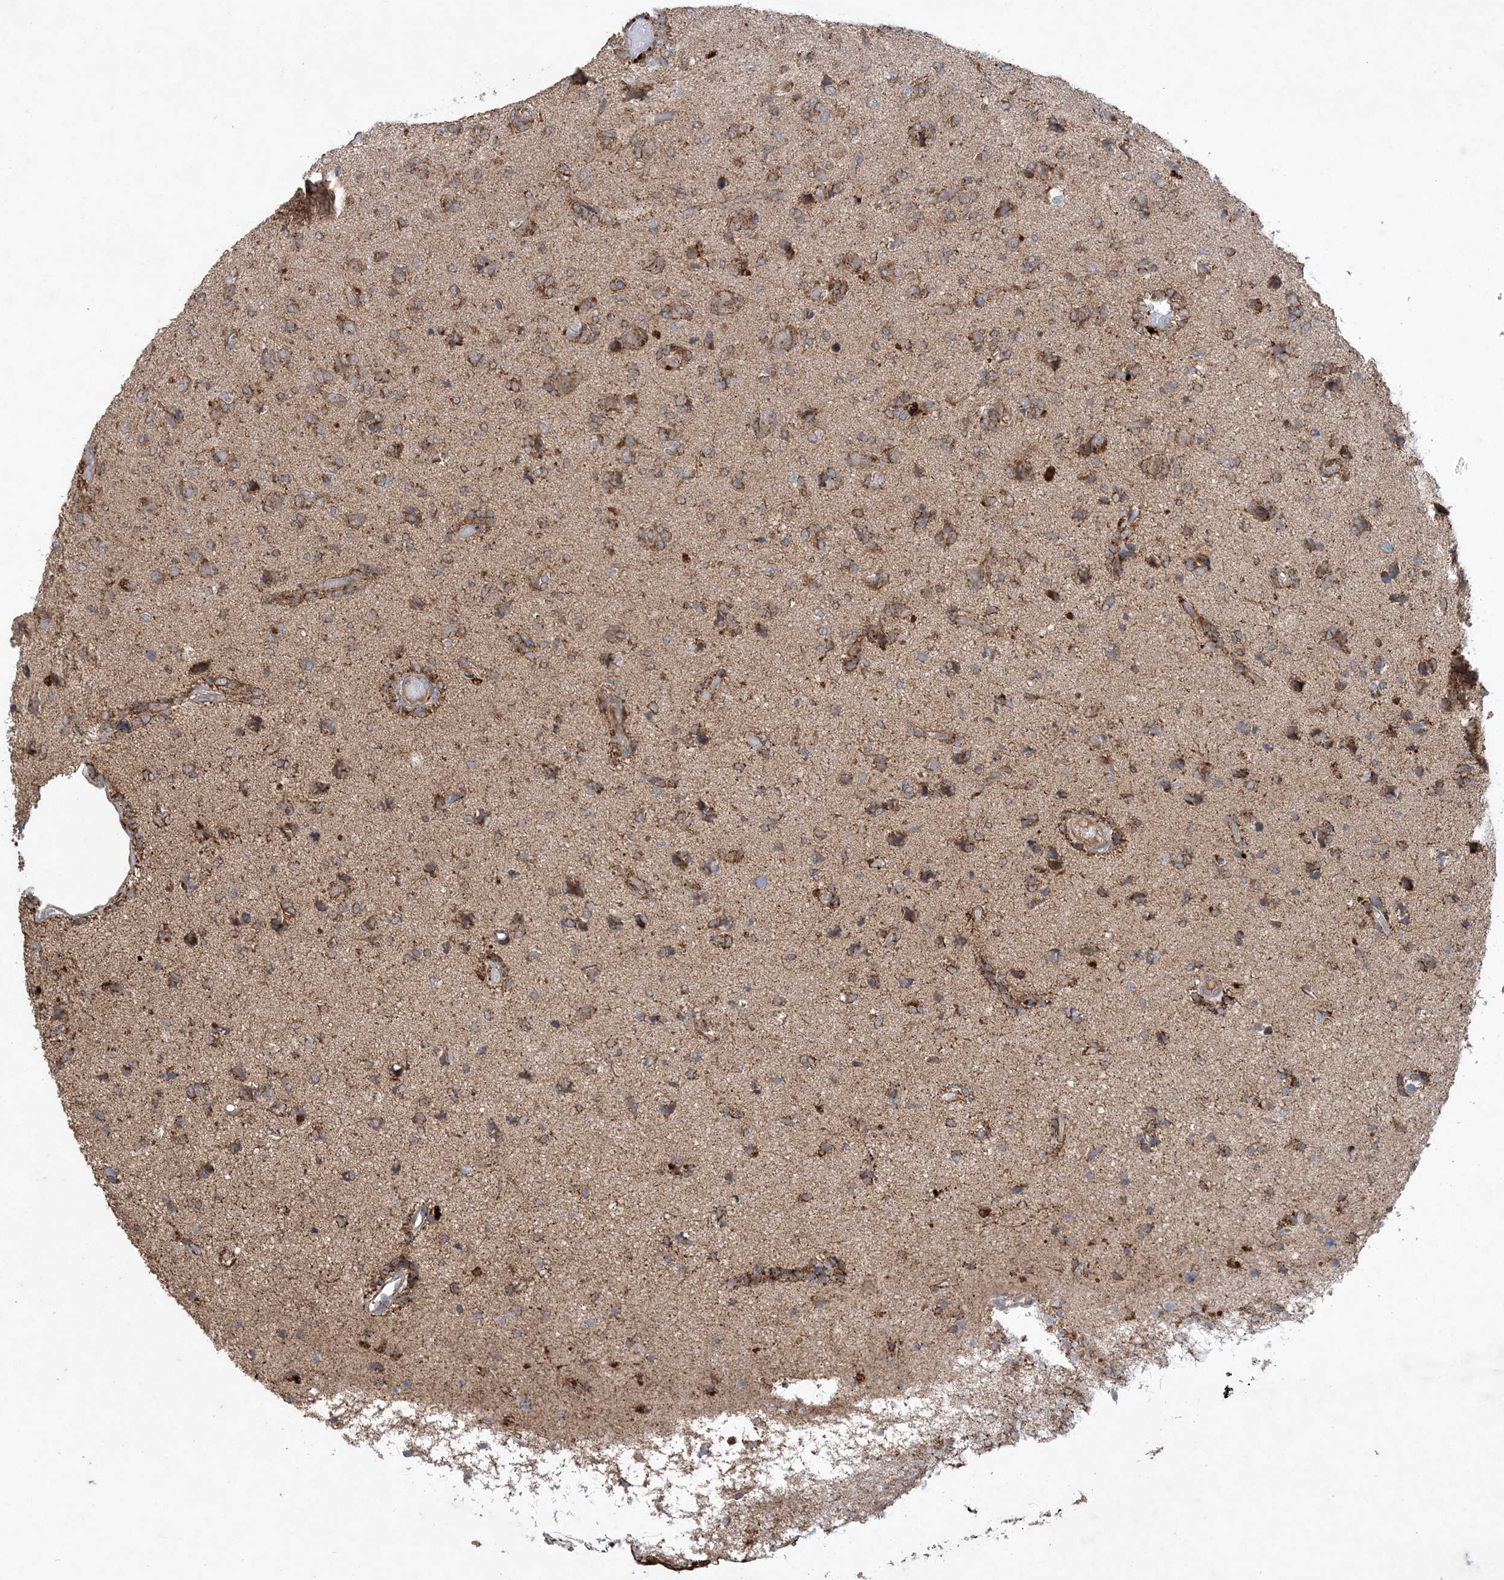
{"staining": {"intensity": "moderate", "quantity": ">75%", "location": "cytoplasmic/membranous"}, "tissue": "glioma", "cell_type": "Tumor cells", "image_type": "cancer", "snomed": [{"axis": "morphology", "description": "Glioma, malignant, High grade"}, {"axis": "topography", "description": "Brain"}], "caption": "An IHC photomicrograph of neoplastic tissue is shown. Protein staining in brown labels moderate cytoplasmic/membranous positivity in glioma within tumor cells.", "gene": "MASP2", "patient": {"sex": "female", "age": 59}}